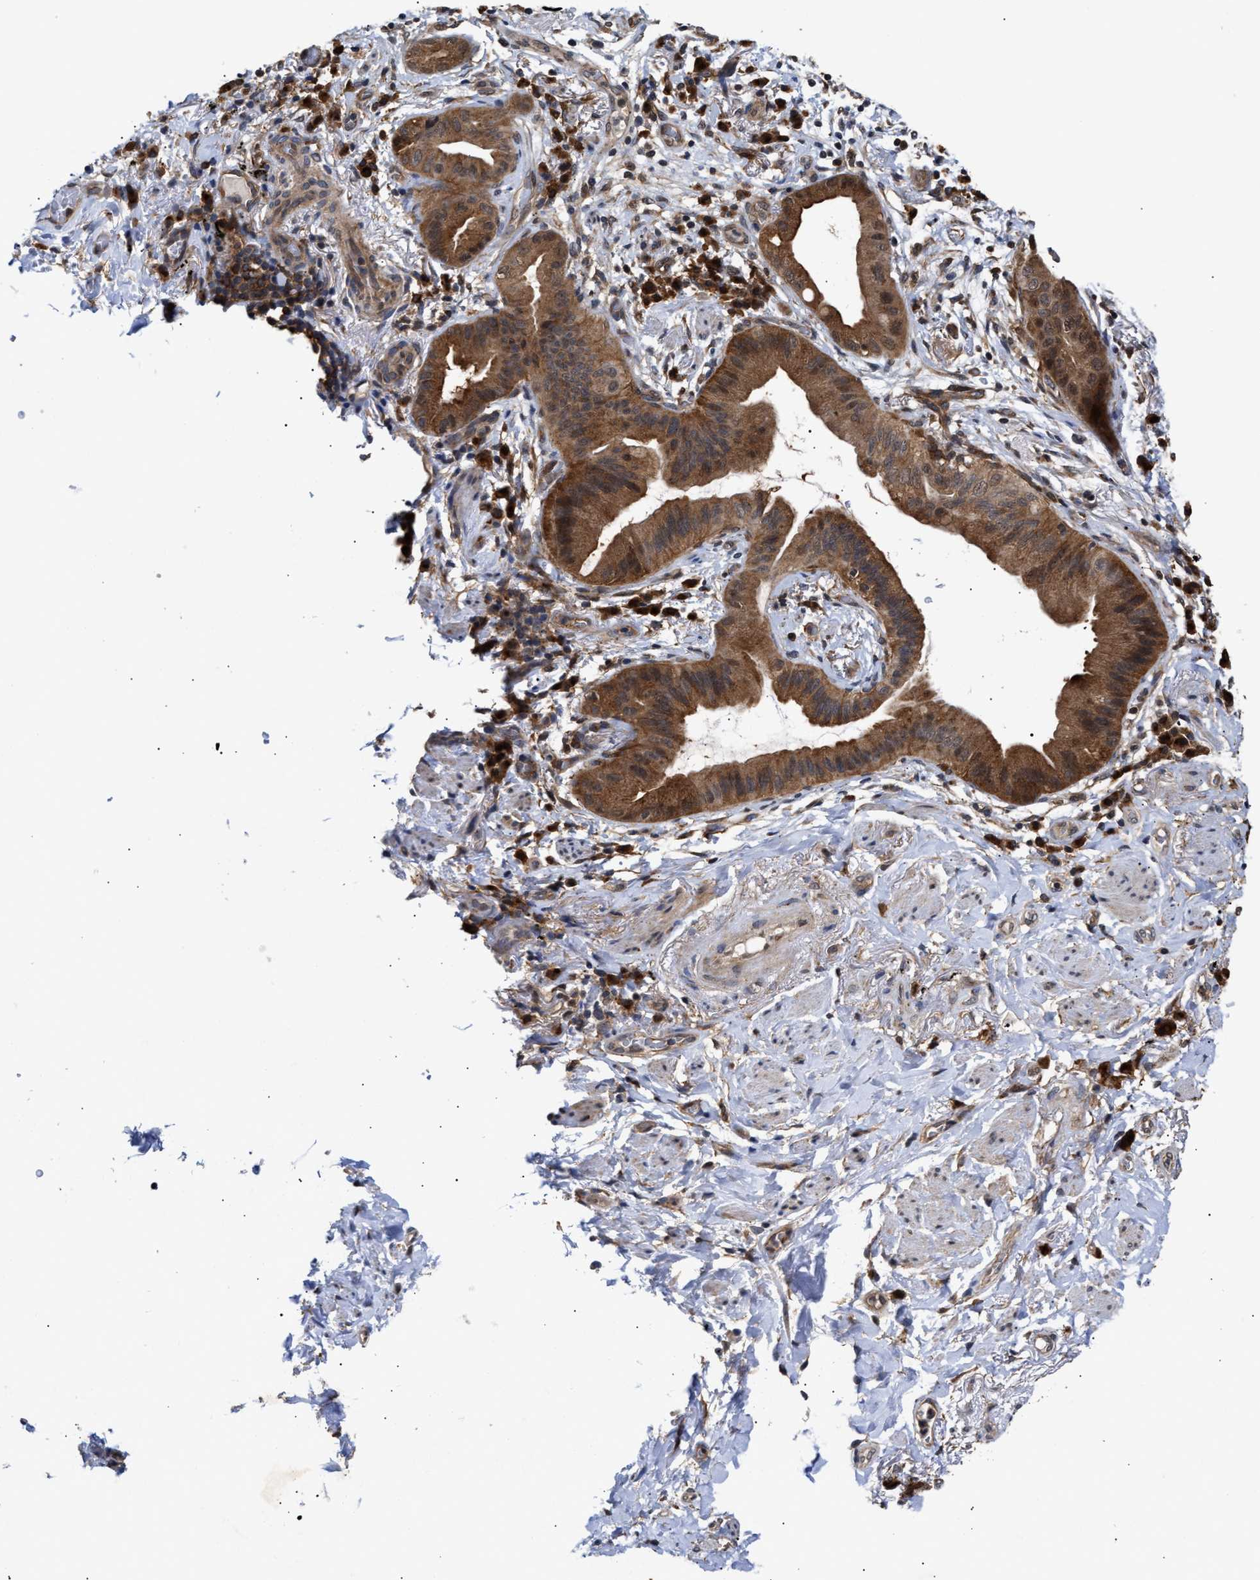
{"staining": {"intensity": "moderate", "quantity": ">75%", "location": "cytoplasmic/membranous"}, "tissue": "lung cancer", "cell_type": "Tumor cells", "image_type": "cancer", "snomed": [{"axis": "morphology", "description": "Normal tissue, NOS"}, {"axis": "morphology", "description": "Adenocarcinoma, NOS"}, {"axis": "topography", "description": "Bronchus"}, {"axis": "topography", "description": "Lung"}], "caption": "An immunohistochemistry (IHC) micrograph of neoplastic tissue is shown. Protein staining in brown highlights moderate cytoplasmic/membranous positivity in lung adenocarcinoma within tumor cells. Using DAB (3,3'-diaminobenzidine) (brown) and hematoxylin (blue) stains, captured at high magnification using brightfield microscopy.", "gene": "CLIP2", "patient": {"sex": "female", "age": 70}}